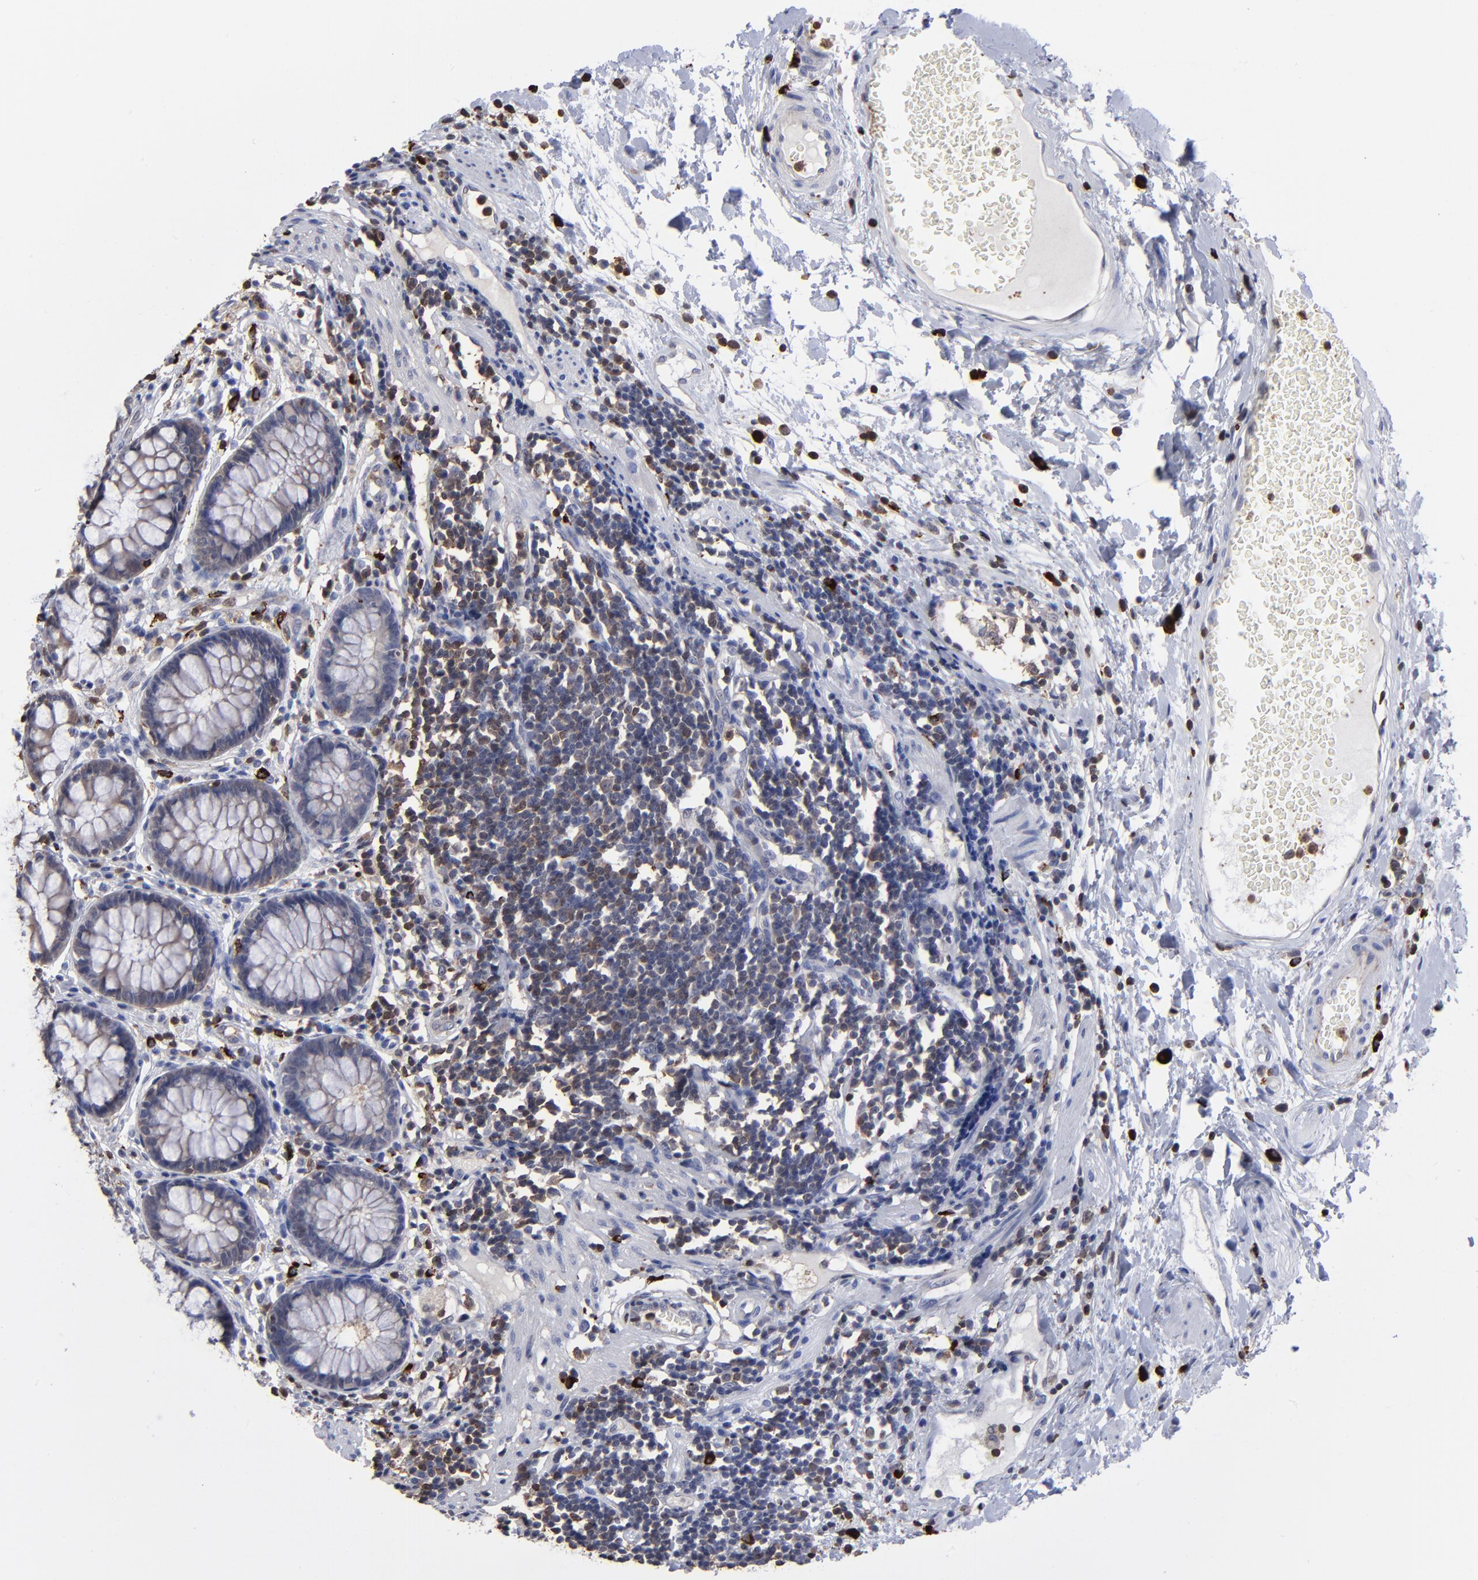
{"staining": {"intensity": "negative", "quantity": "none", "location": "none"}, "tissue": "rectum", "cell_type": "Glandular cells", "image_type": "normal", "snomed": [{"axis": "morphology", "description": "Normal tissue, NOS"}, {"axis": "topography", "description": "Rectum"}], "caption": "There is no significant positivity in glandular cells of rectum. (DAB (3,3'-diaminobenzidine) immunohistochemistry with hematoxylin counter stain).", "gene": "TBXT", "patient": {"sex": "female", "age": 66}}